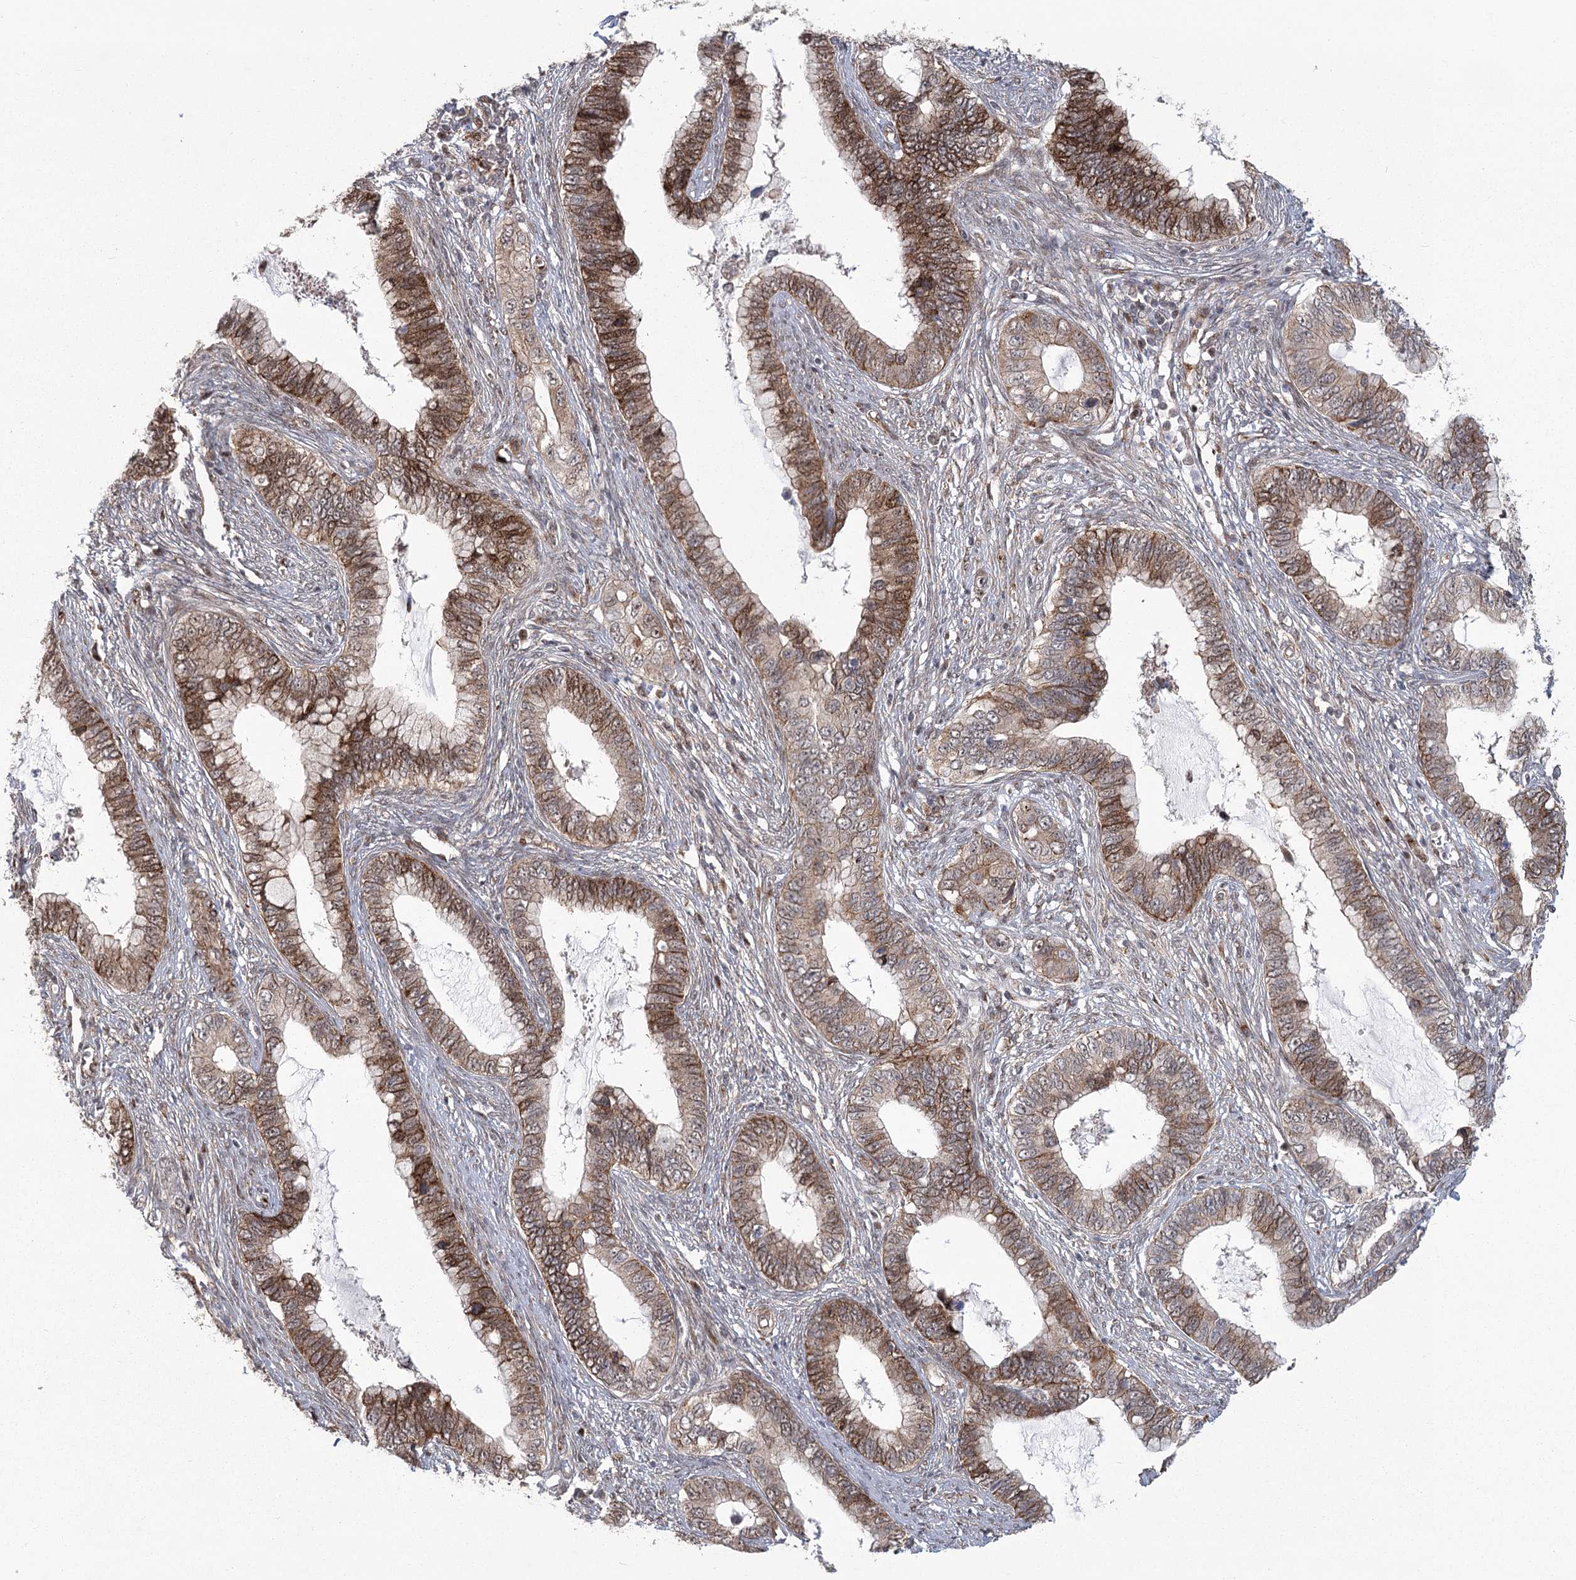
{"staining": {"intensity": "moderate", "quantity": ">75%", "location": "cytoplasmic/membranous"}, "tissue": "cervical cancer", "cell_type": "Tumor cells", "image_type": "cancer", "snomed": [{"axis": "morphology", "description": "Adenocarcinoma, NOS"}, {"axis": "topography", "description": "Cervix"}], "caption": "A medium amount of moderate cytoplasmic/membranous positivity is appreciated in approximately >75% of tumor cells in adenocarcinoma (cervical) tissue. The protein is stained brown, and the nuclei are stained in blue (DAB (3,3'-diaminobenzidine) IHC with brightfield microscopy, high magnification).", "gene": "PARM1", "patient": {"sex": "female", "age": 44}}